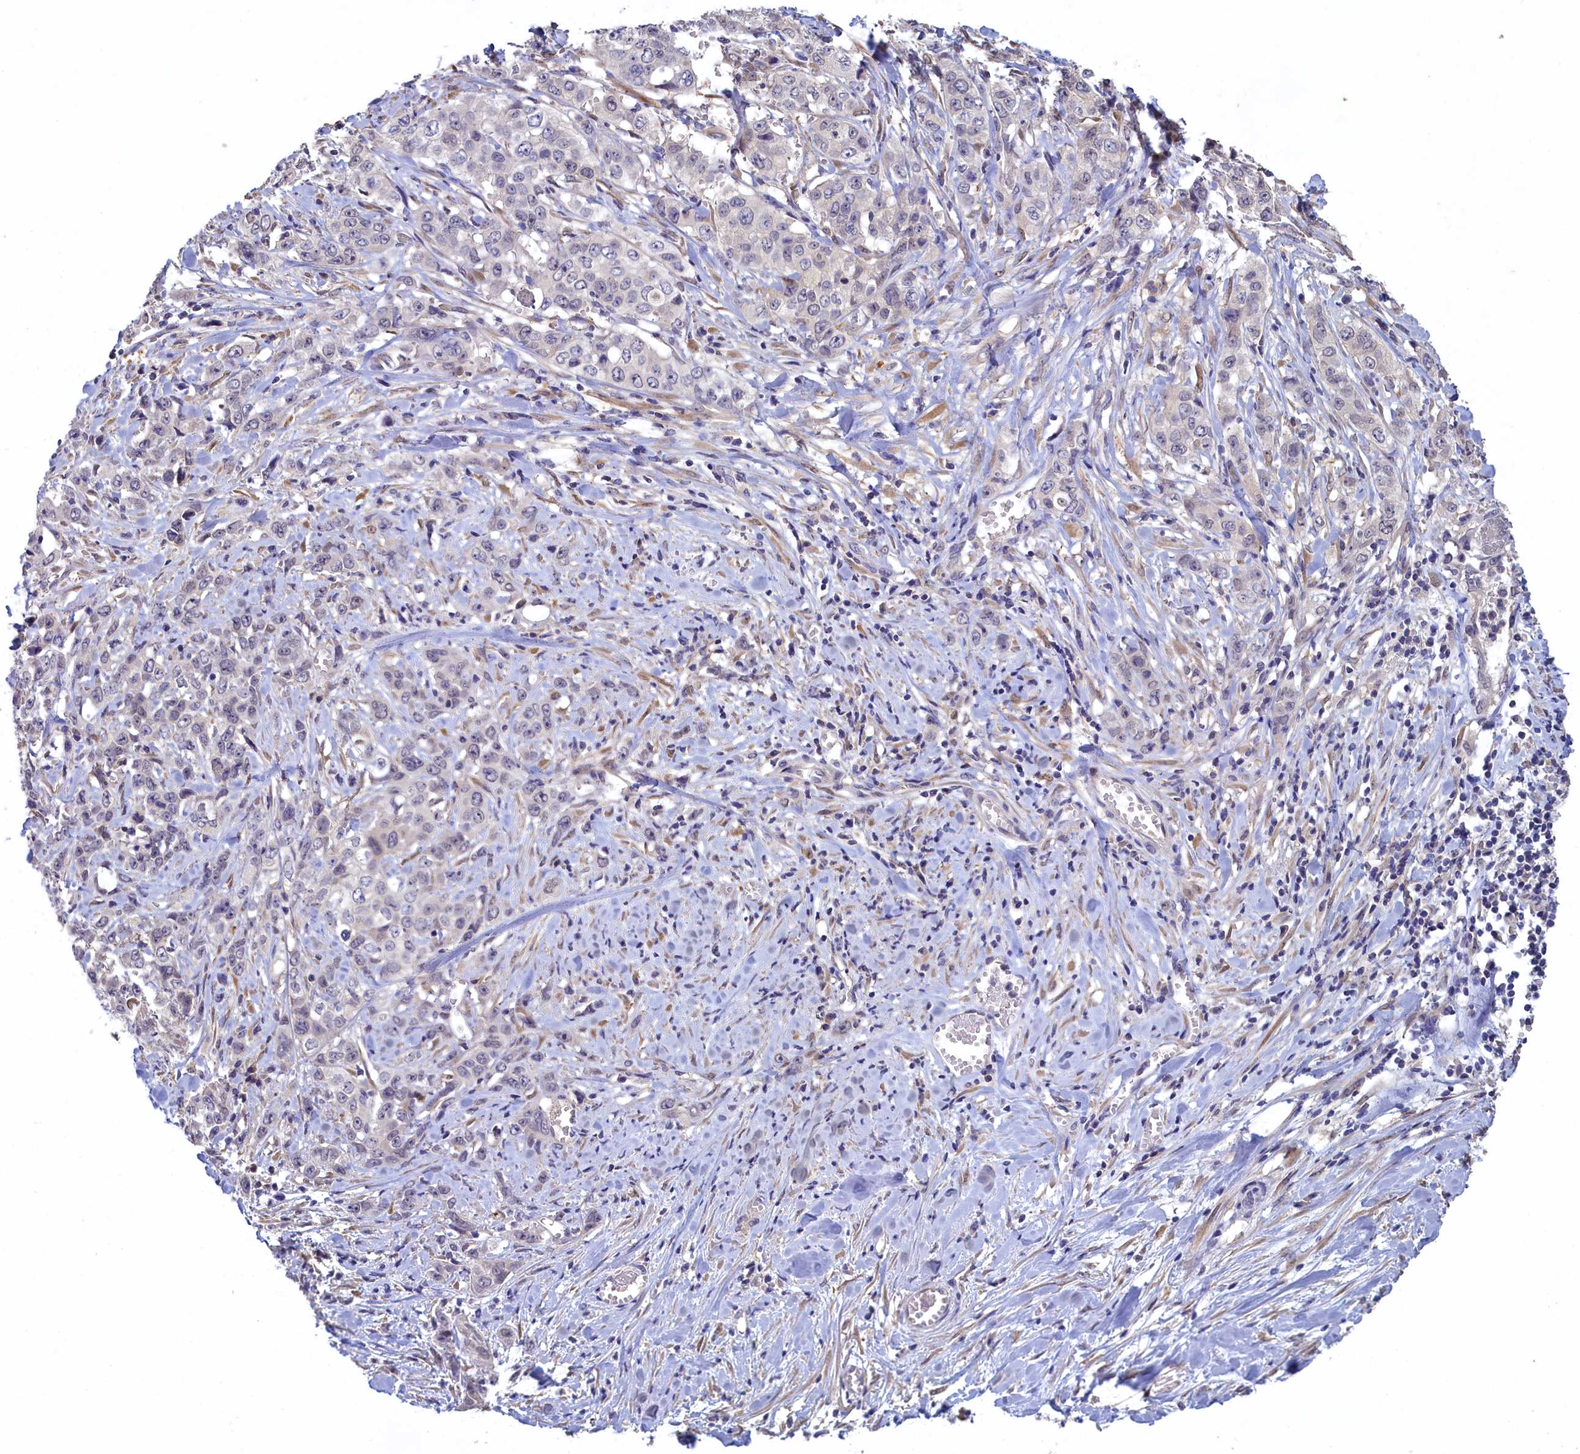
{"staining": {"intensity": "negative", "quantity": "none", "location": "none"}, "tissue": "stomach cancer", "cell_type": "Tumor cells", "image_type": "cancer", "snomed": [{"axis": "morphology", "description": "Adenocarcinoma, NOS"}, {"axis": "topography", "description": "Stomach, upper"}], "caption": "Tumor cells show no significant protein positivity in stomach cancer (adenocarcinoma).", "gene": "UCHL3", "patient": {"sex": "male", "age": 62}}